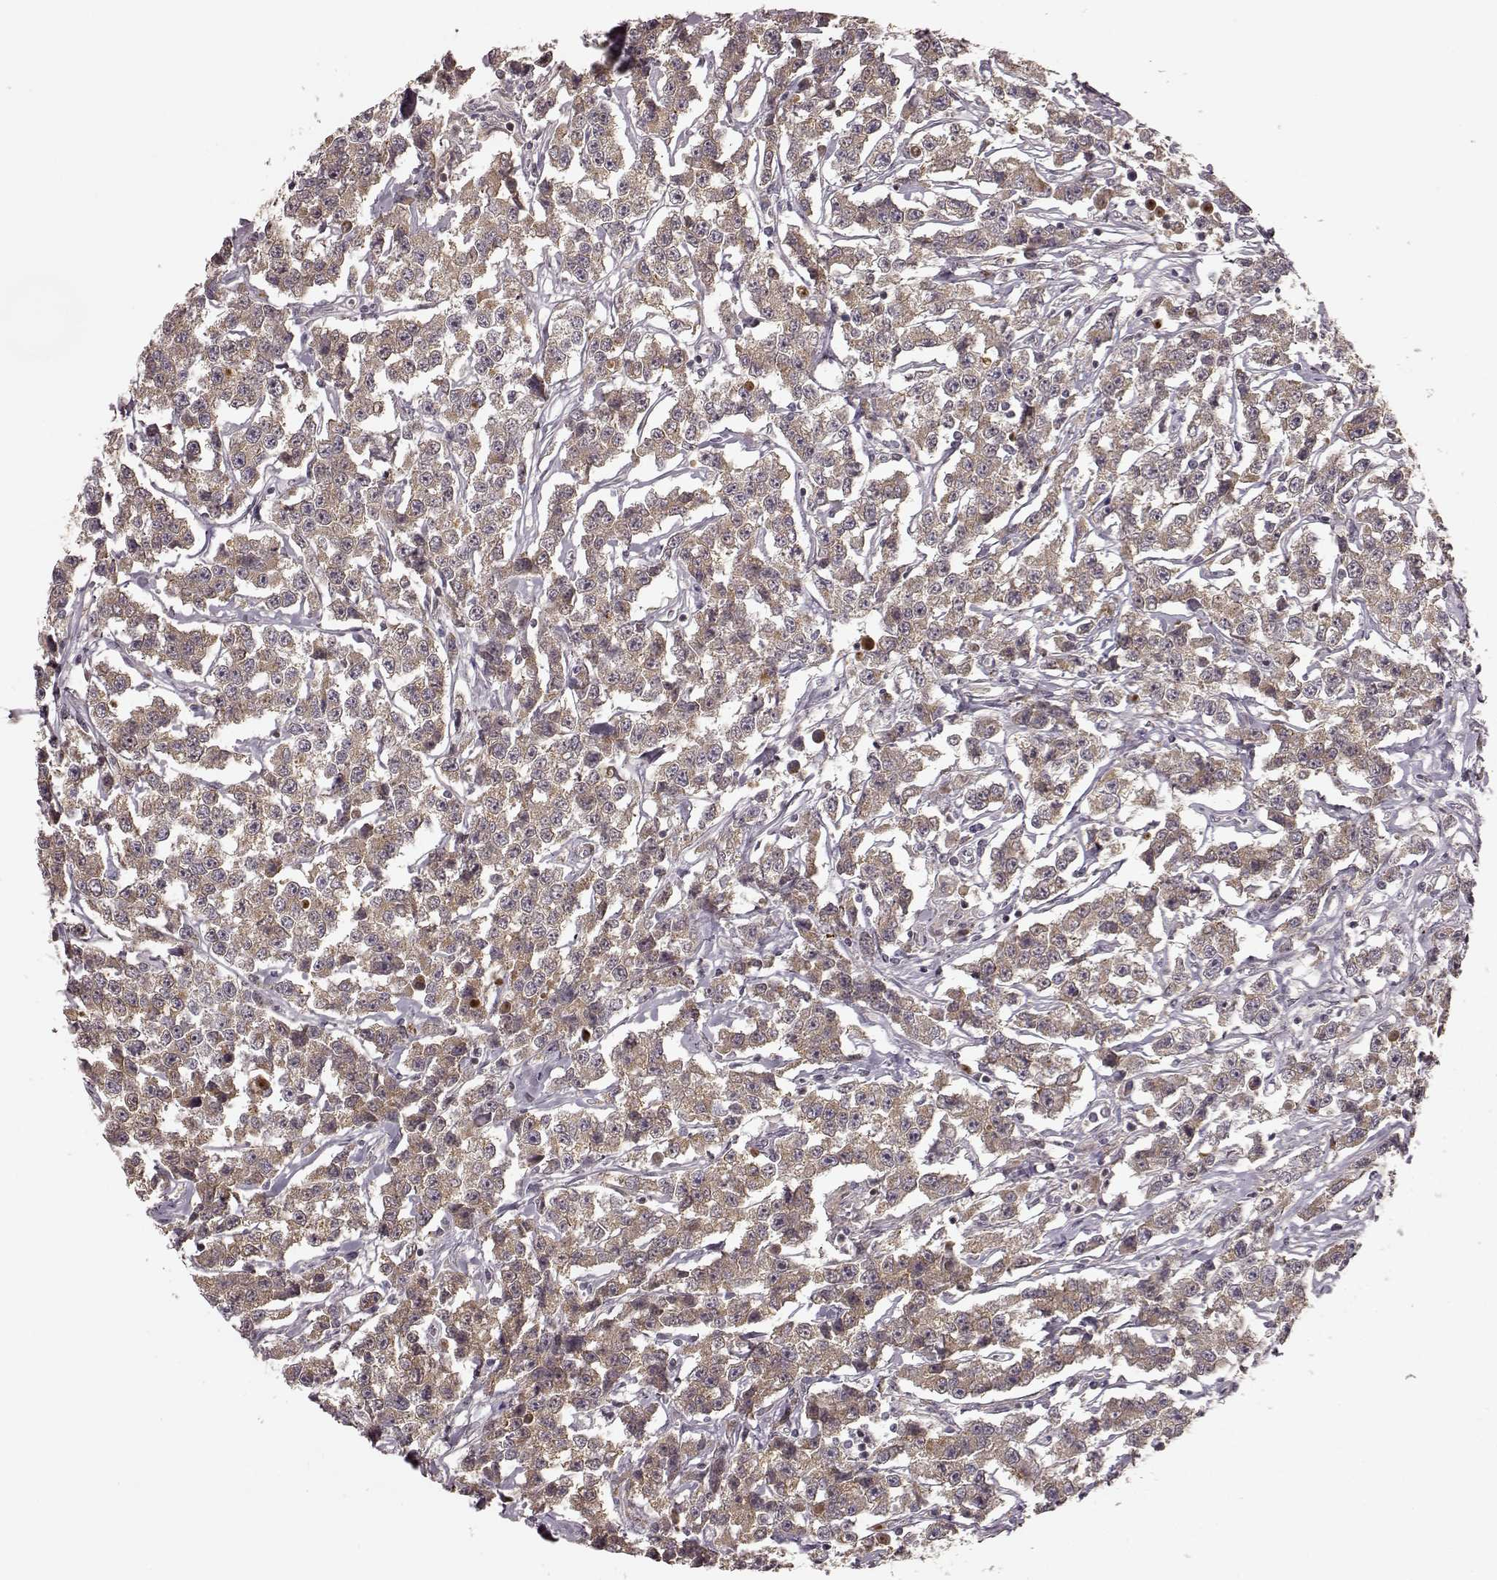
{"staining": {"intensity": "weak", "quantity": ">75%", "location": "cytoplasmic/membranous"}, "tissue": "testis cancer", "cell_type": "Tumor cells", "image_type": "cancer", "snomed": [{"axis": "morphology", "description": "Seminoma, NOS"}, {"axis": "topography", "description": "Testis"}], "caption": "Brown immunohistochemical staining in seminoma (testis) shows weak cytoplasmic/membranous staining in about >75% of tumor cells. The staining was performed using DAB, with brown indicating positive protein expression. Nuclei are stained blue with hematoxylin.", "gene": "SLC12A9", "patient": {"sex": "male", "age": 59}}